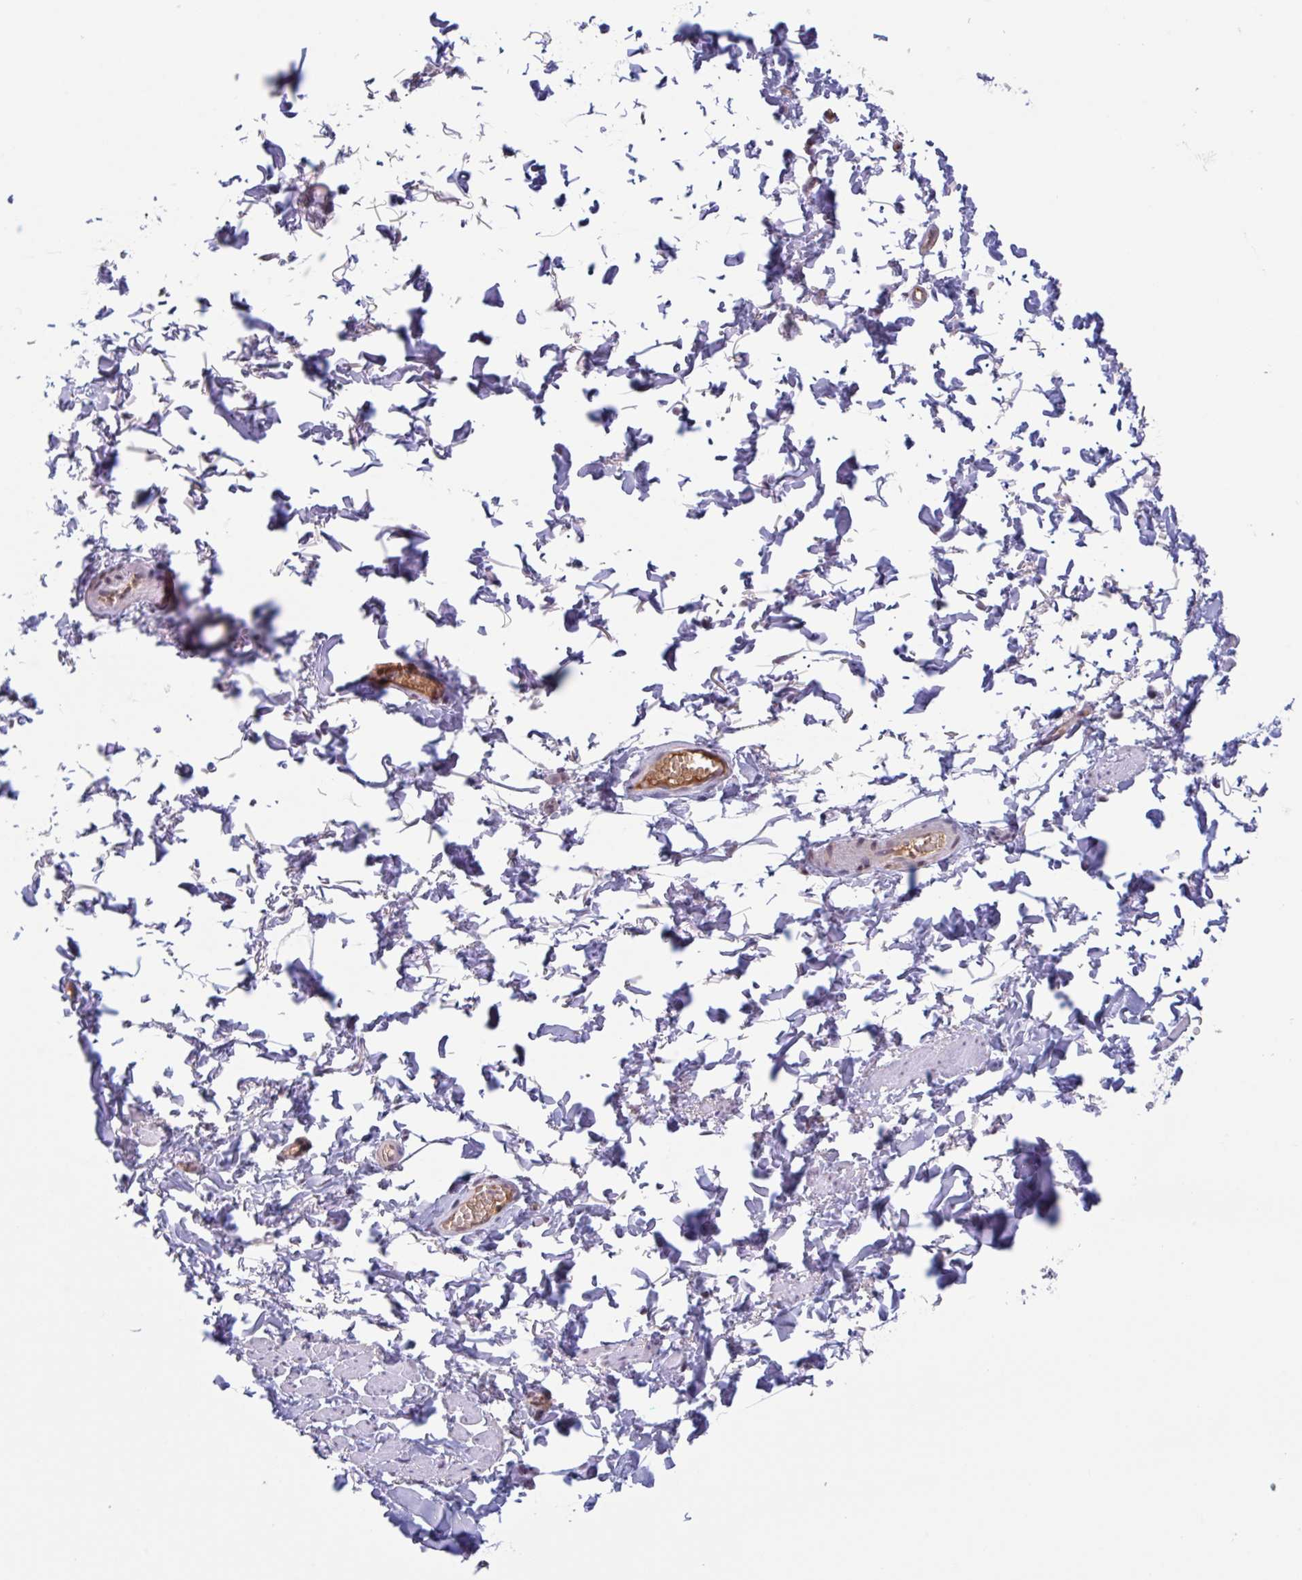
{"staining": {"intensity": "negative", "quantity": "none", "location": "none"}, "tissue": "adipose tissue", "cell_type": "Adipocytes", "image_type": "normal", "snomed": [{"axis": "morphology", "description": "Normal tissue, NOS"}, {"axis": "topography", "description": "Vulva"}, {"axis": "topography", "description": "Peripheral nerve tissue"}], "caption": "Immunohistochemical staining of normal human adipose tissue displays no significant positivity in adipocytes.", "gene": "PLG", "patient": {"sex": "female", "age": 66}}